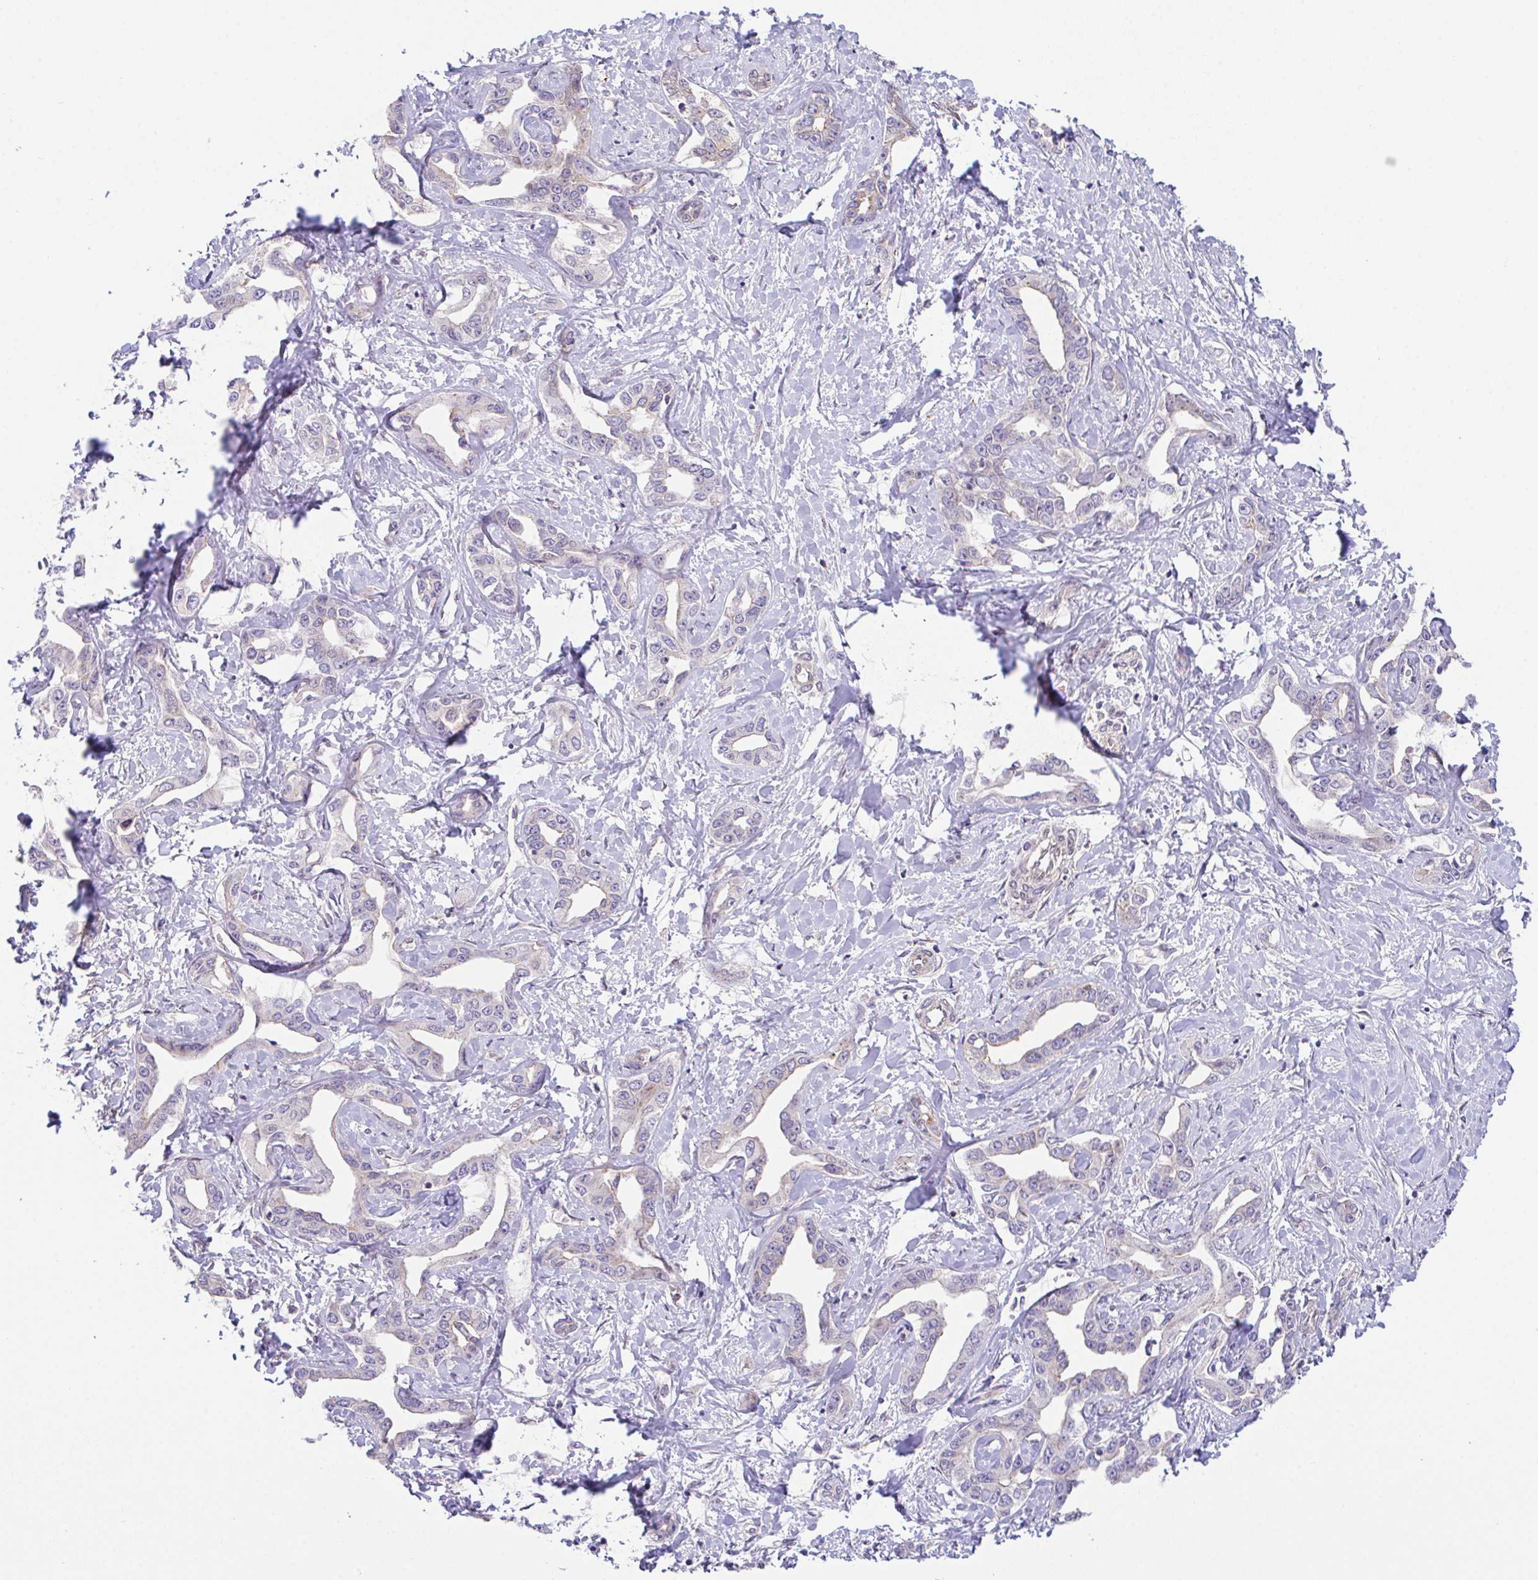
{"staining": {"intensity": "negative", "quantity": "none", "location": "none"}, "tissue": "liver cancer", "cell_type": "Tumor cells", "image_type": "cancer", "snomed": [{"axis": "morphology", "description": "Cholangiocarcinoma"}, {"axis": "topography", "description": "Liver"}], "caption": "A micrograph of liver cancer (cholangiocarcinoma) stained for a protein exhibits no brown staining in tumor cells.", "gene": "ZBED3", "patient": {"sex": "male", "age": 59}}